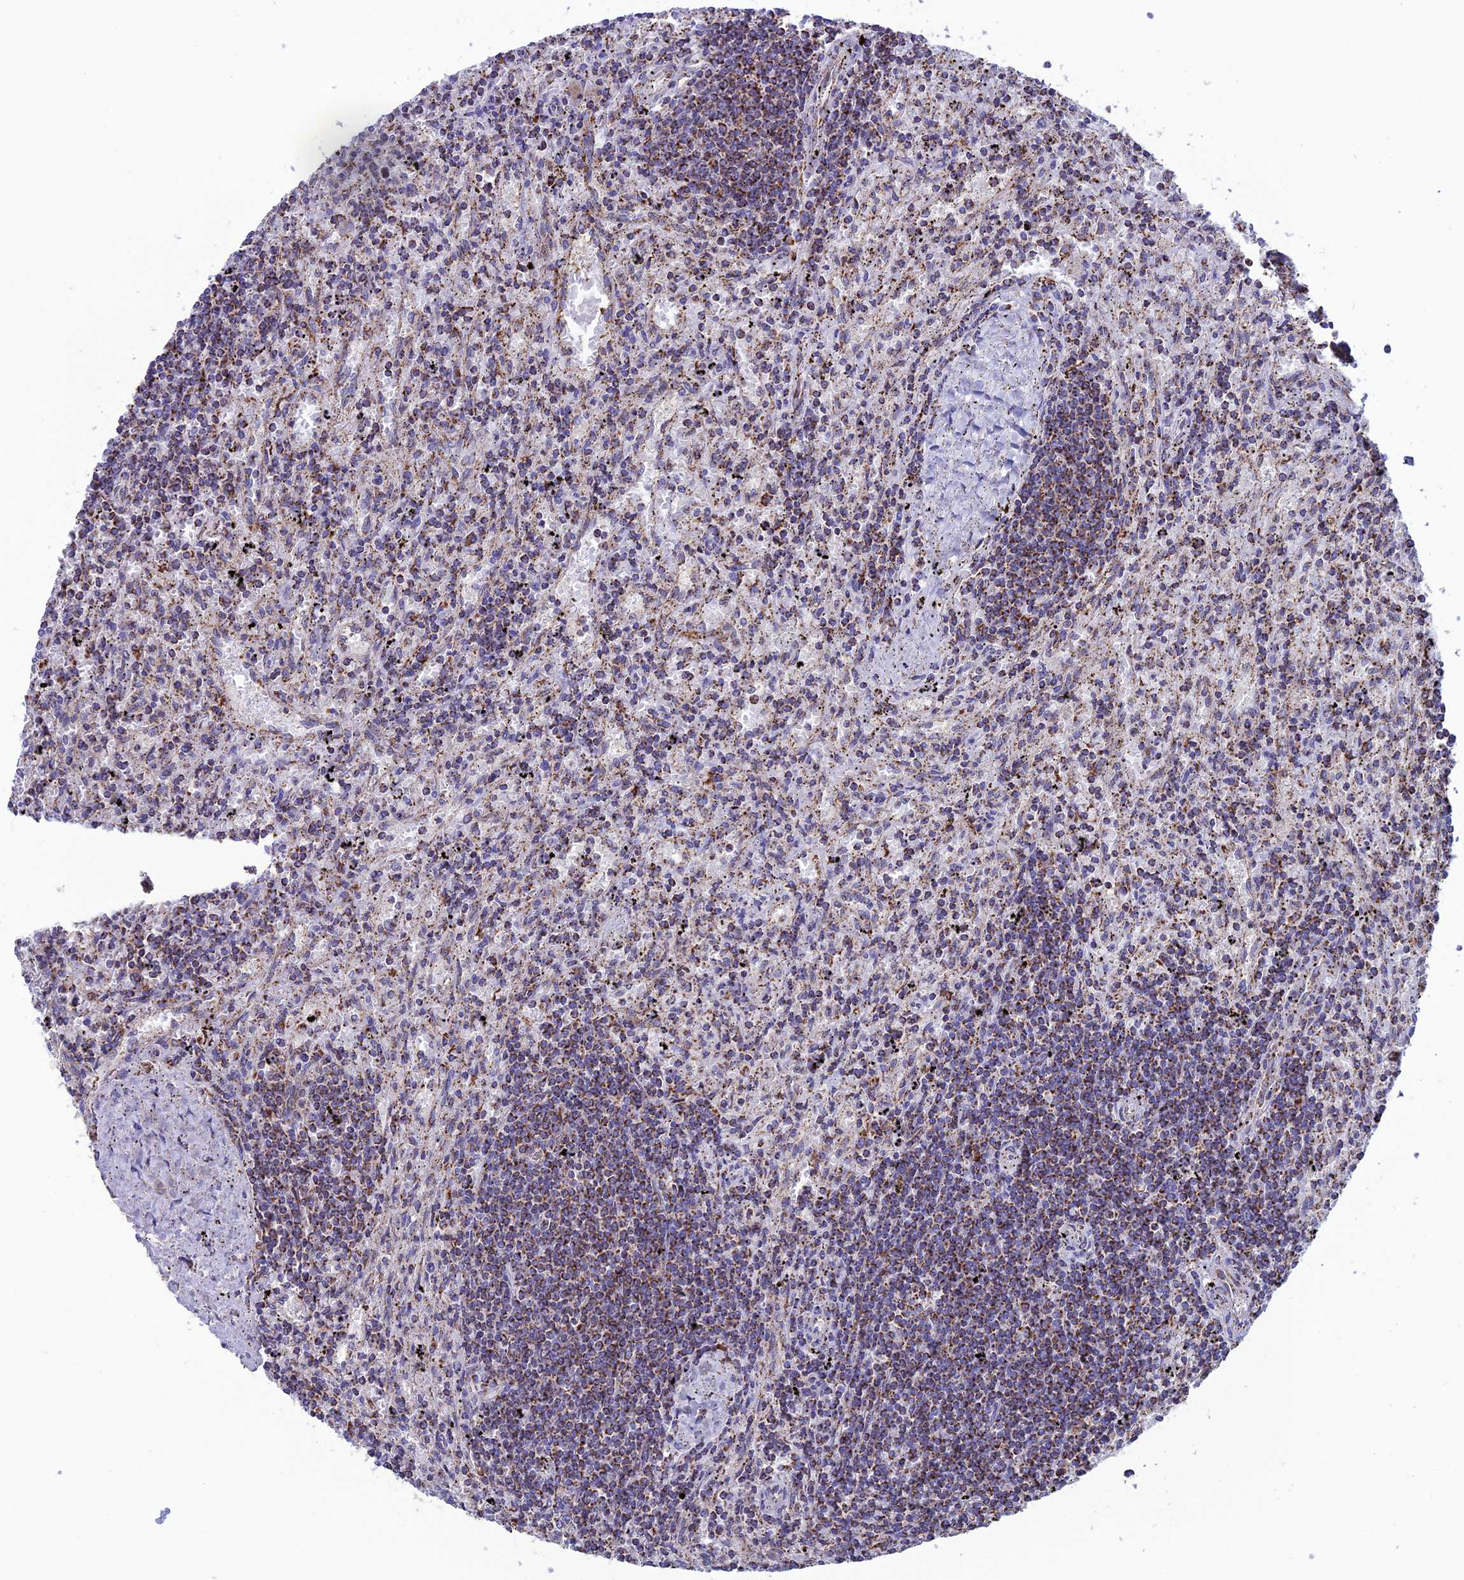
{"staining": {"intensity": "moderate", "quantity": ">75%", "location": "cytoplasmic/membranous"}, "tissue": "lymphoma", "cell_type": "Tumor cells", "image_type": "cancer", "snomed": [{"axis": "morphology", "description": "Malignant lymphoma, non-Hodgkin's type, Low grade"}, {"axis": "topography", "description": "Spleen"}], "caption": "Lymphoma stained for a protein (brown) shows moderate cytoplasmic/membranous positive expression in about >75% of tumor cells.", "gene": "CS", "patient": {"sex": "male", "age": 76}}